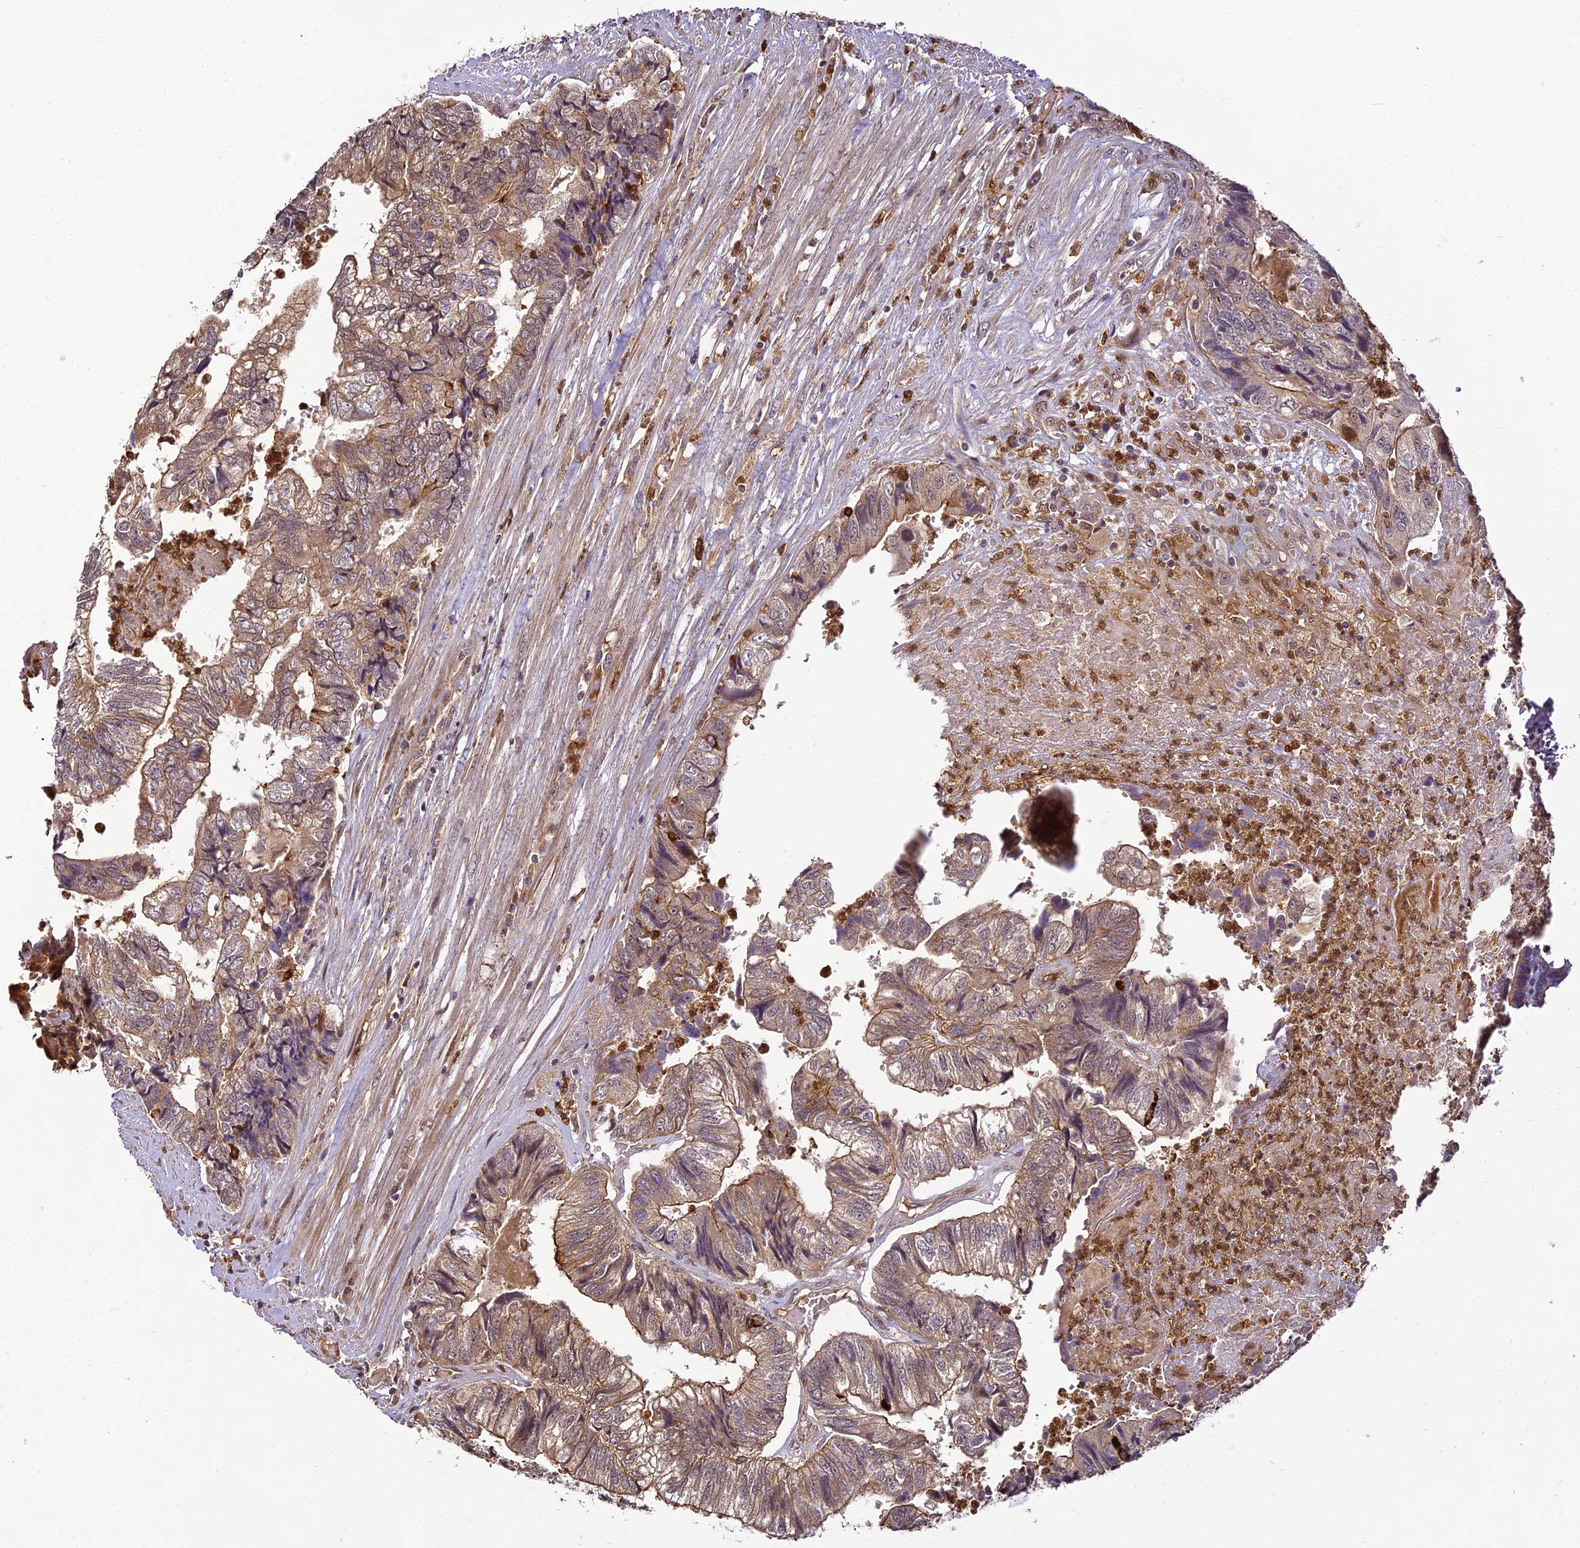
{"staining": {"intensity": "weak", "quantity": "25%-75%", "location": "cytoplasmic/membranous"}, "tissue": "colorectal cancer", "cell_type": "Tumor cells", "image_type": "cancer", "snomed": [{"axis": "morphology", "description": "Adenocarcinoma, NOS"}, {"axis": "topography", "description": "Colon"}], "caption": "Colorectal cancer stained with DAB immunohistochemistry displays low levels of weak cytoplasmic/membranous positivity in approximately 25%-75% of tumor cells.", "gene": "BCDIN3D", "patient": {"sex": "female", "age": 67}}